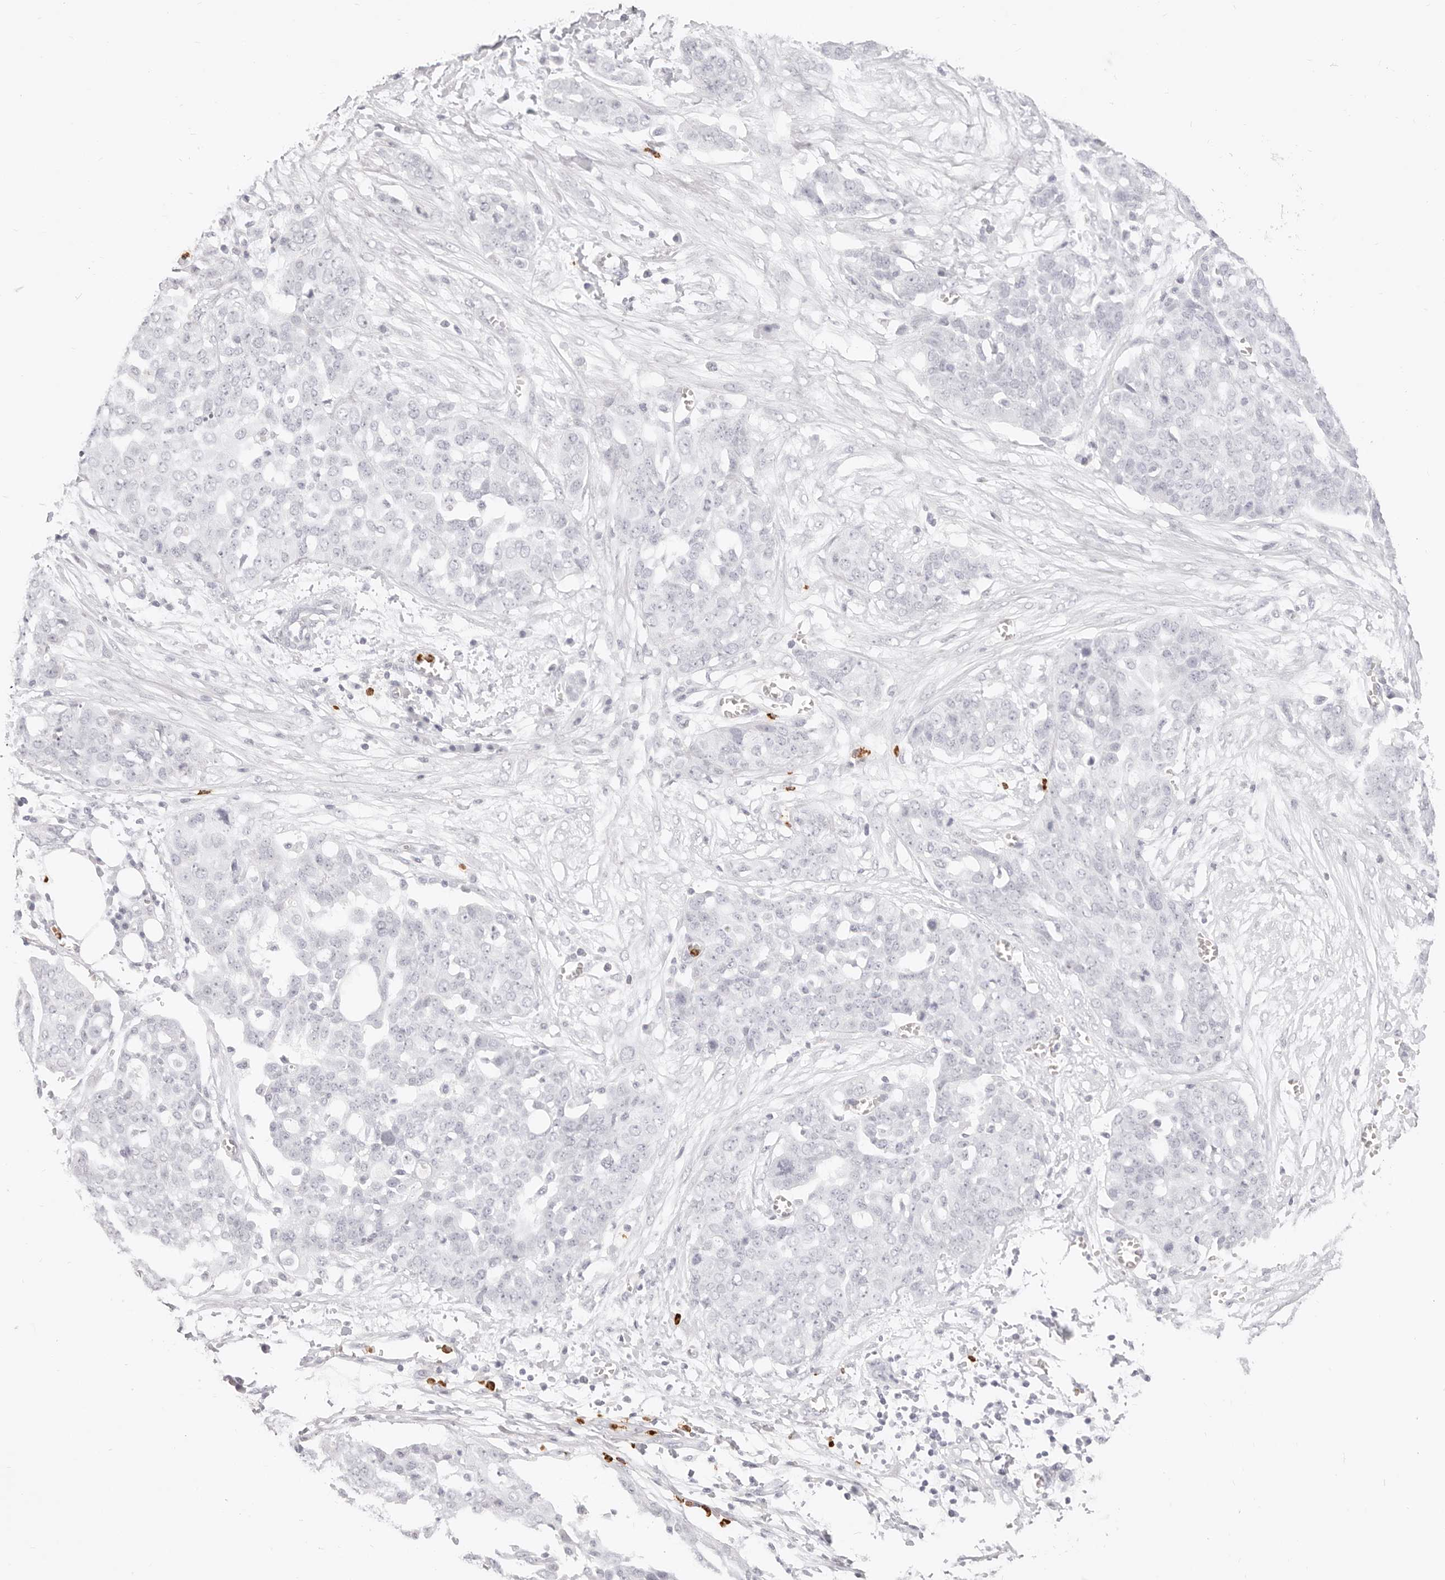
{"staining": {"intensity": "negative", "quantity": "none", "location": "none"}, "tissue": "ovarian cancer", "cell_type": "Tumor cells", "image_type": "cancer", "snomed": [{"axis": "morphology", "description": "Cystadenocarcinoma, serous, NOS"}, {"axis": "topography", "description": "Soft tissue"}, {"axis": "topography", "description": "Ovary"}], "caption": "High power microscopy histopathology image of an immunohistochemistry (IHC) photomicrograph of ovarian serous cystadenocarcinoma, revealing no significant staining in tumor cells. (DAB (3,3'-diaminobenzidine) immunohistochemistry (IHC) visualized using brightfield microscopy, high magnification).", "gene": "CAMP", "patient": {"sex": "female", "age": 57}}